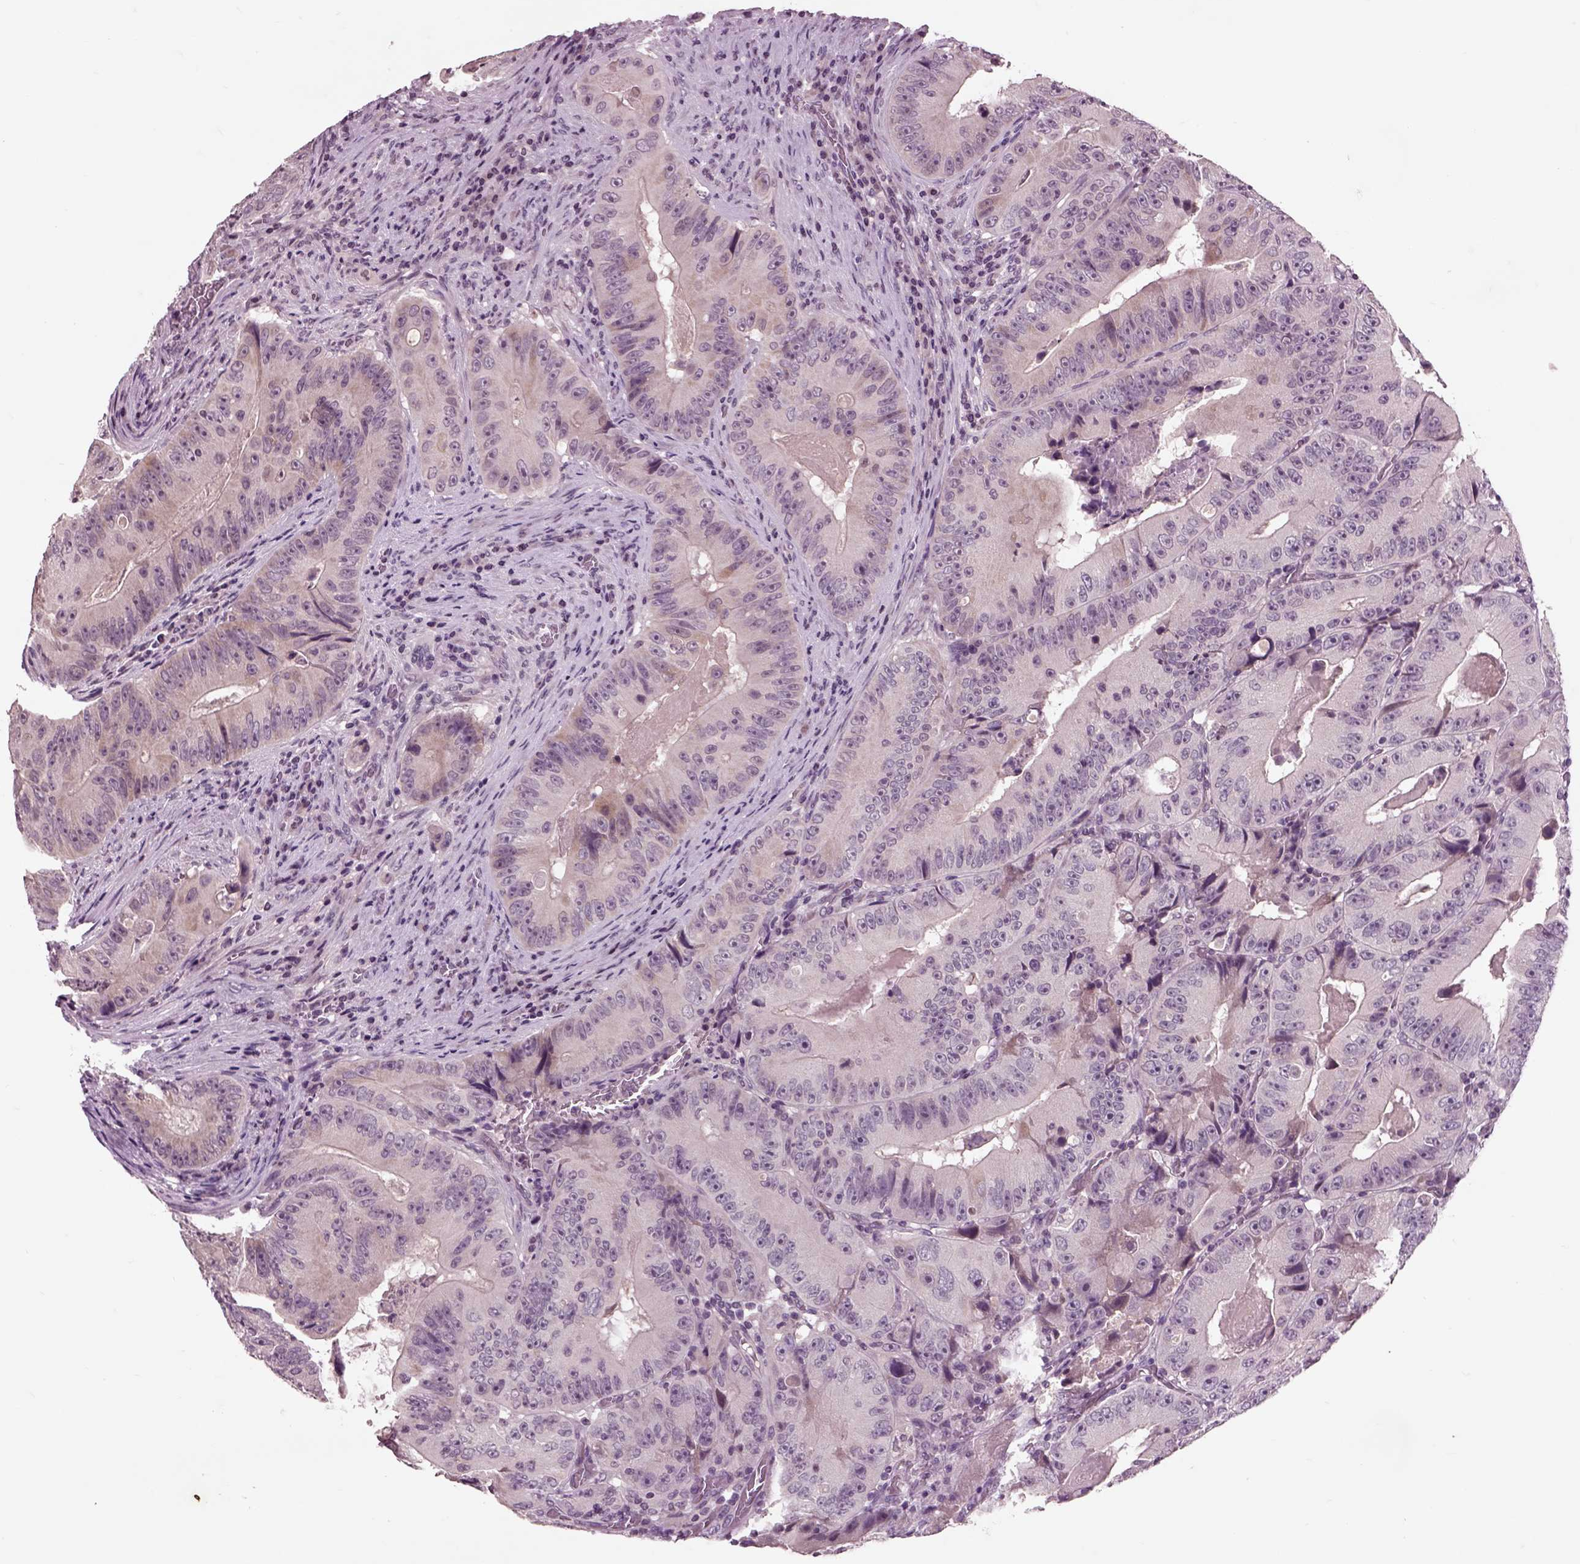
{"staining": {"intensity": "negative", "quantity": "none", "location": "none"}, "tissue": "colorectal cancer", "cell_type": "Tumor cells", "image_type": "cancer", "snomed": [{"axis": "morphology", "description": "Adenocarcinoma, NOS"}, {"axis": "topography", "description": "Colon"}], "caption": "There is no significant positivity in tumor cells of colorectal cancer. (DAB immunohistochemistry visualized using brightfield microscopy, high magnification).", "gene": "CHGB", "patient": {"sex": "female", "age": 86}}